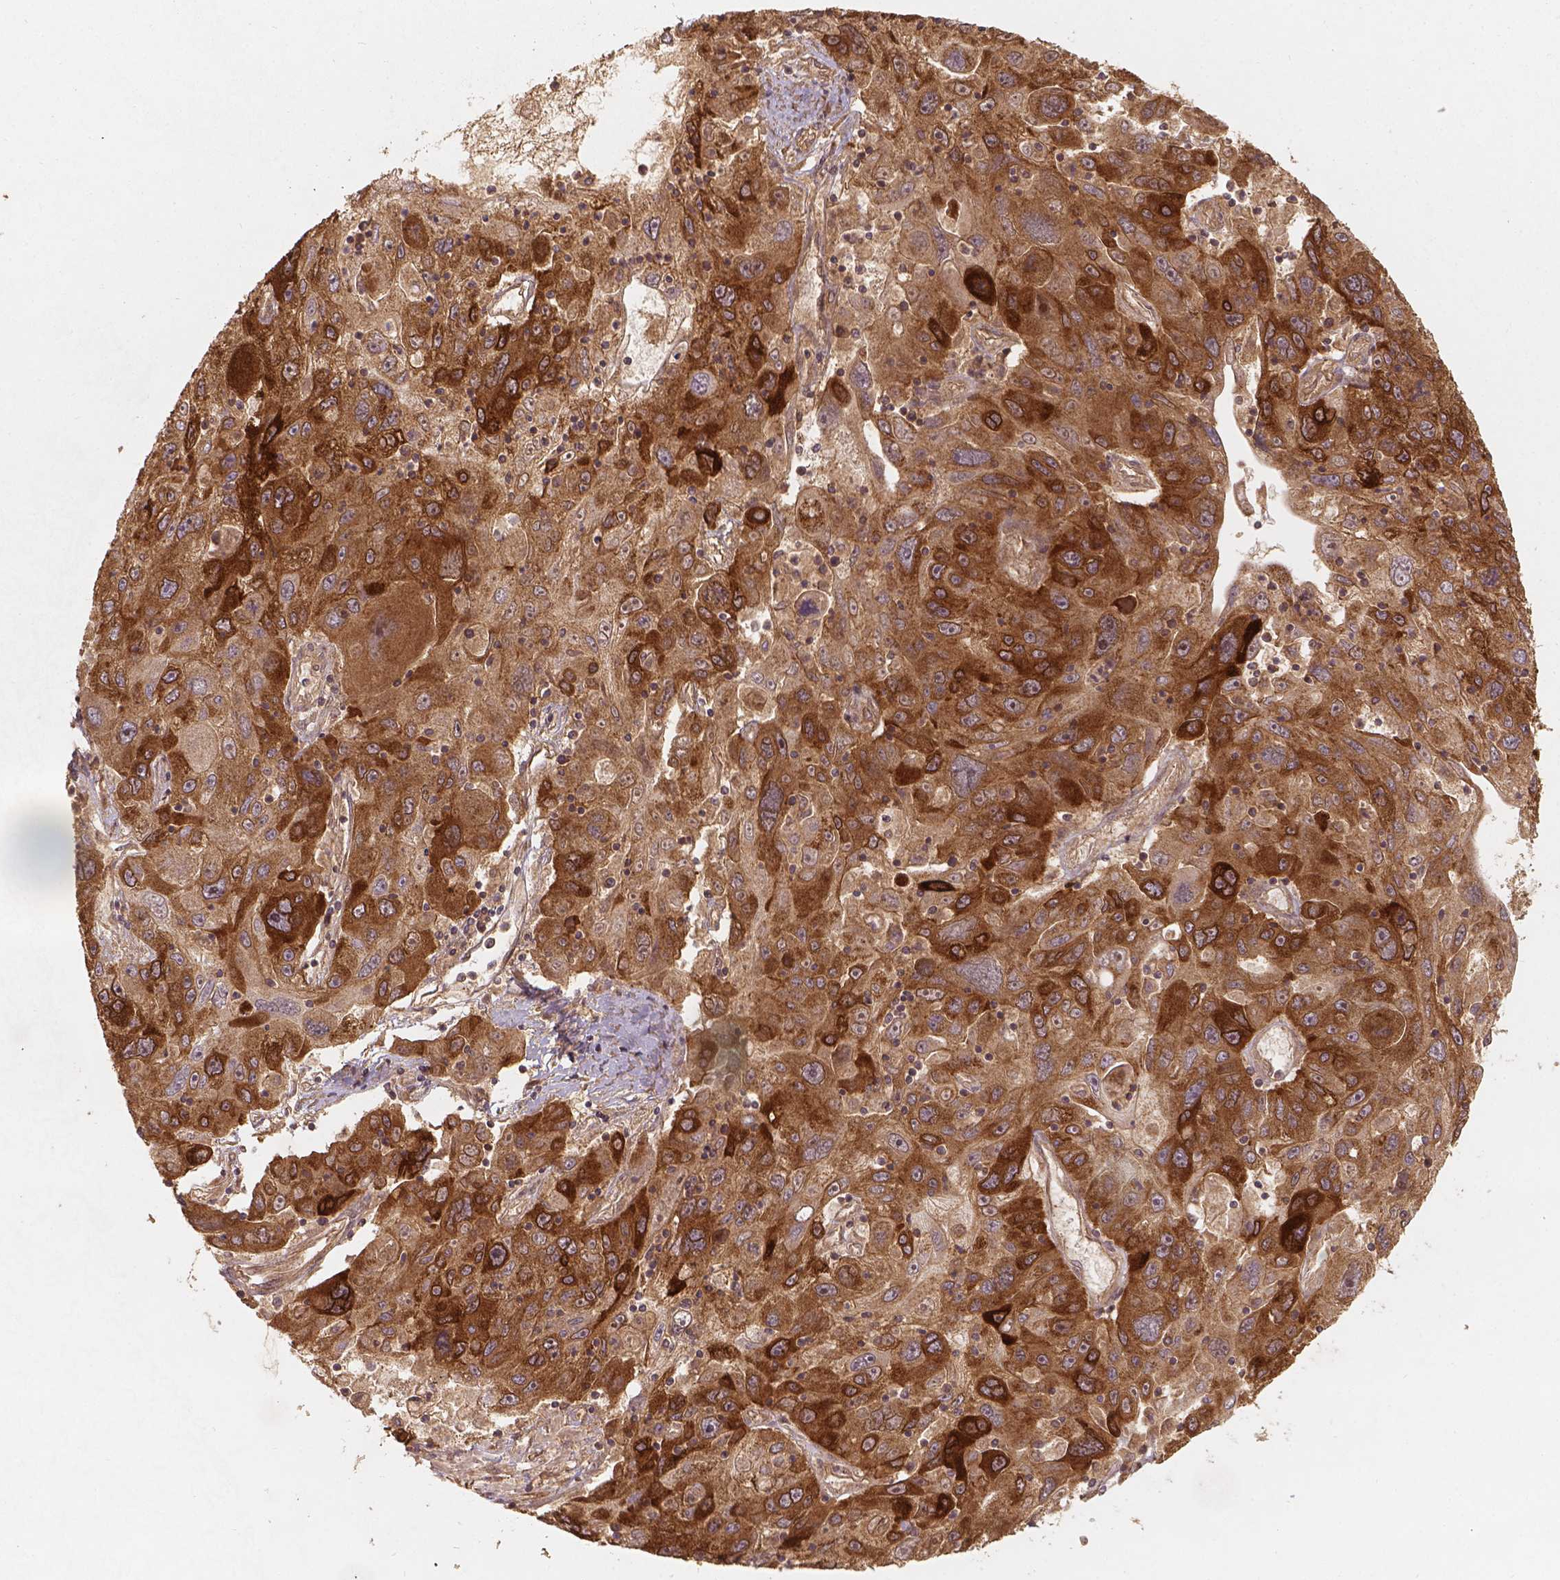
{"staining": {"intensity": "strong", "quantity": ">75%", "location": "cytoplasmic/membranous"}, "tissue": "stomach cancer", "cell_type": "Tumor cells", "image_type": "cancer", "snomed": [{"axis": "morphology", "description": "Adenocarcinoma, NOS"}, {"axis": "topography", "description": "Stomach"}], "caption": "A high-resolution photomicrograph shows immunohistochemistry staining of stomach cancer, which displays strong cytoplasmic/membranous positivity in about >75% of tumor cells.", "gene": "XPR1", "patient": {"sex": "male", "age": 56}}